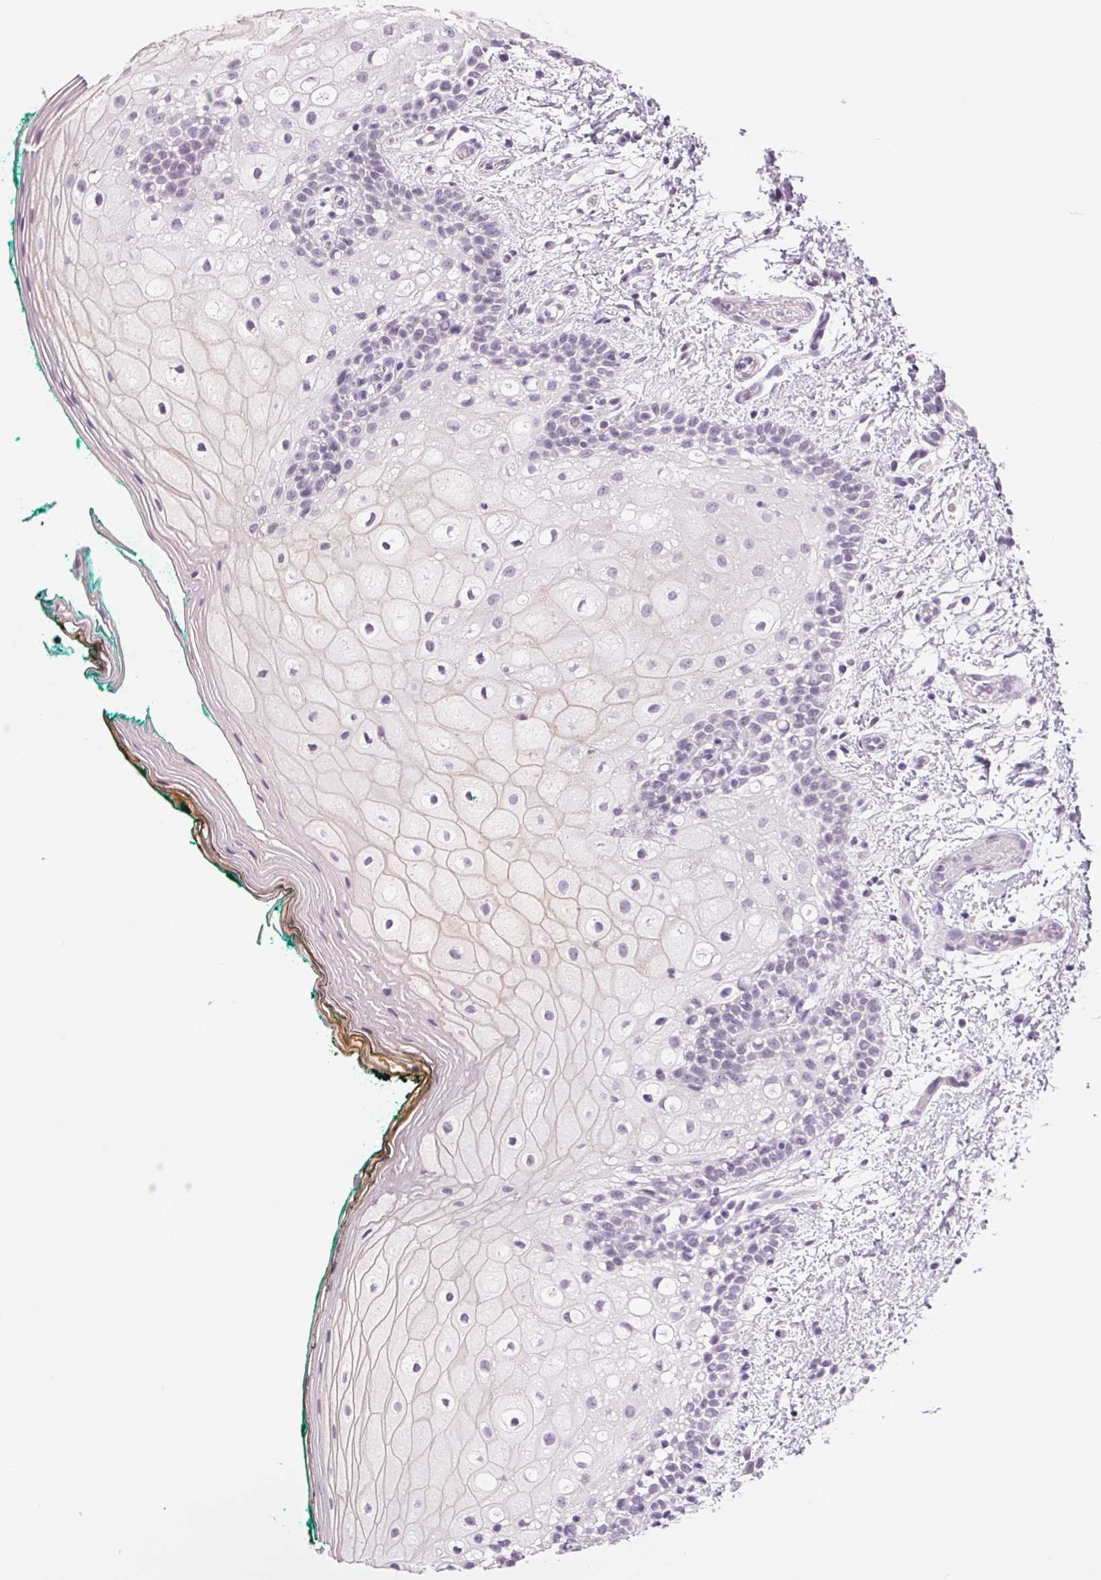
{"staining": {"intensity": "negative", "quantity": "none", "location": "none"}, "tissue": "oral mucosa", "cell_type": "Squamous epithelial cells", "image_type": "normal", "snomed": [{"axis": "morphology", "description": "Normal tissue, NOS"}, {"axis": "topography", "description": "Oral tissue"}], "caption": "This photomicrograph is of normal oral mucosa stained with immunohistochemistry to label a protein in brown with the nuclei are counter-stained blue. There is no expression in squamous epithelial cells. The staining is performed using DAB (3,3'-diaminobenzidine) brown chromogen with nuclei counter-stained in using hematoxylin.", "gene": "CFC1B", "patient": {"sex": "female", "age": 83}}